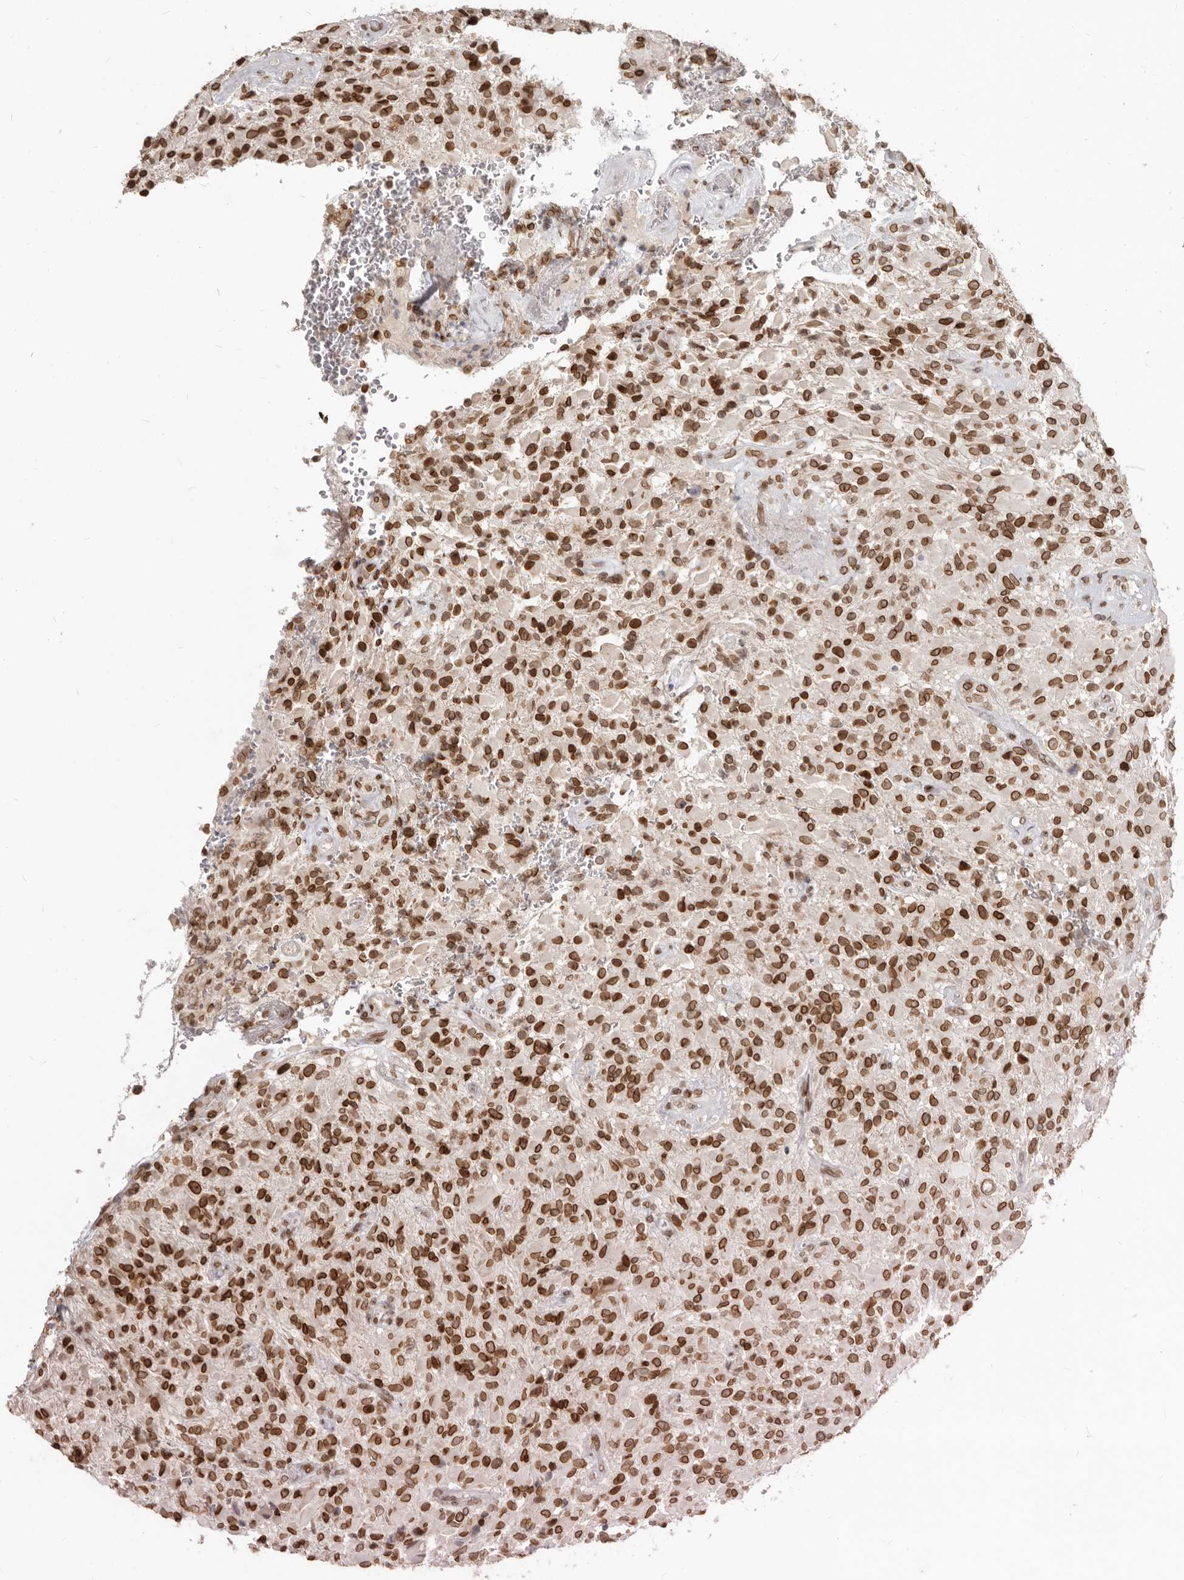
{"staining": {"intensity": "strong", "quantity": ">75%", "location": "cytoplasmic/membranous,nuclear"}, "tissue": "glioma", "cell_type": "Tumor cells", "image_type": "cancer", "snomed": [{"axis": "morphology", "description": "Glioma, malignant, High grade"}, {"axis": "topography", "description": "Brain"}], "caption": "A brown stain labels strong cytoplasmic/membranous and nuclear expression of a protein in human malignant glioma (high-grade) tumor cells.", "gene": "NUP153", "patient": {"sex": "male", "age": 71}}